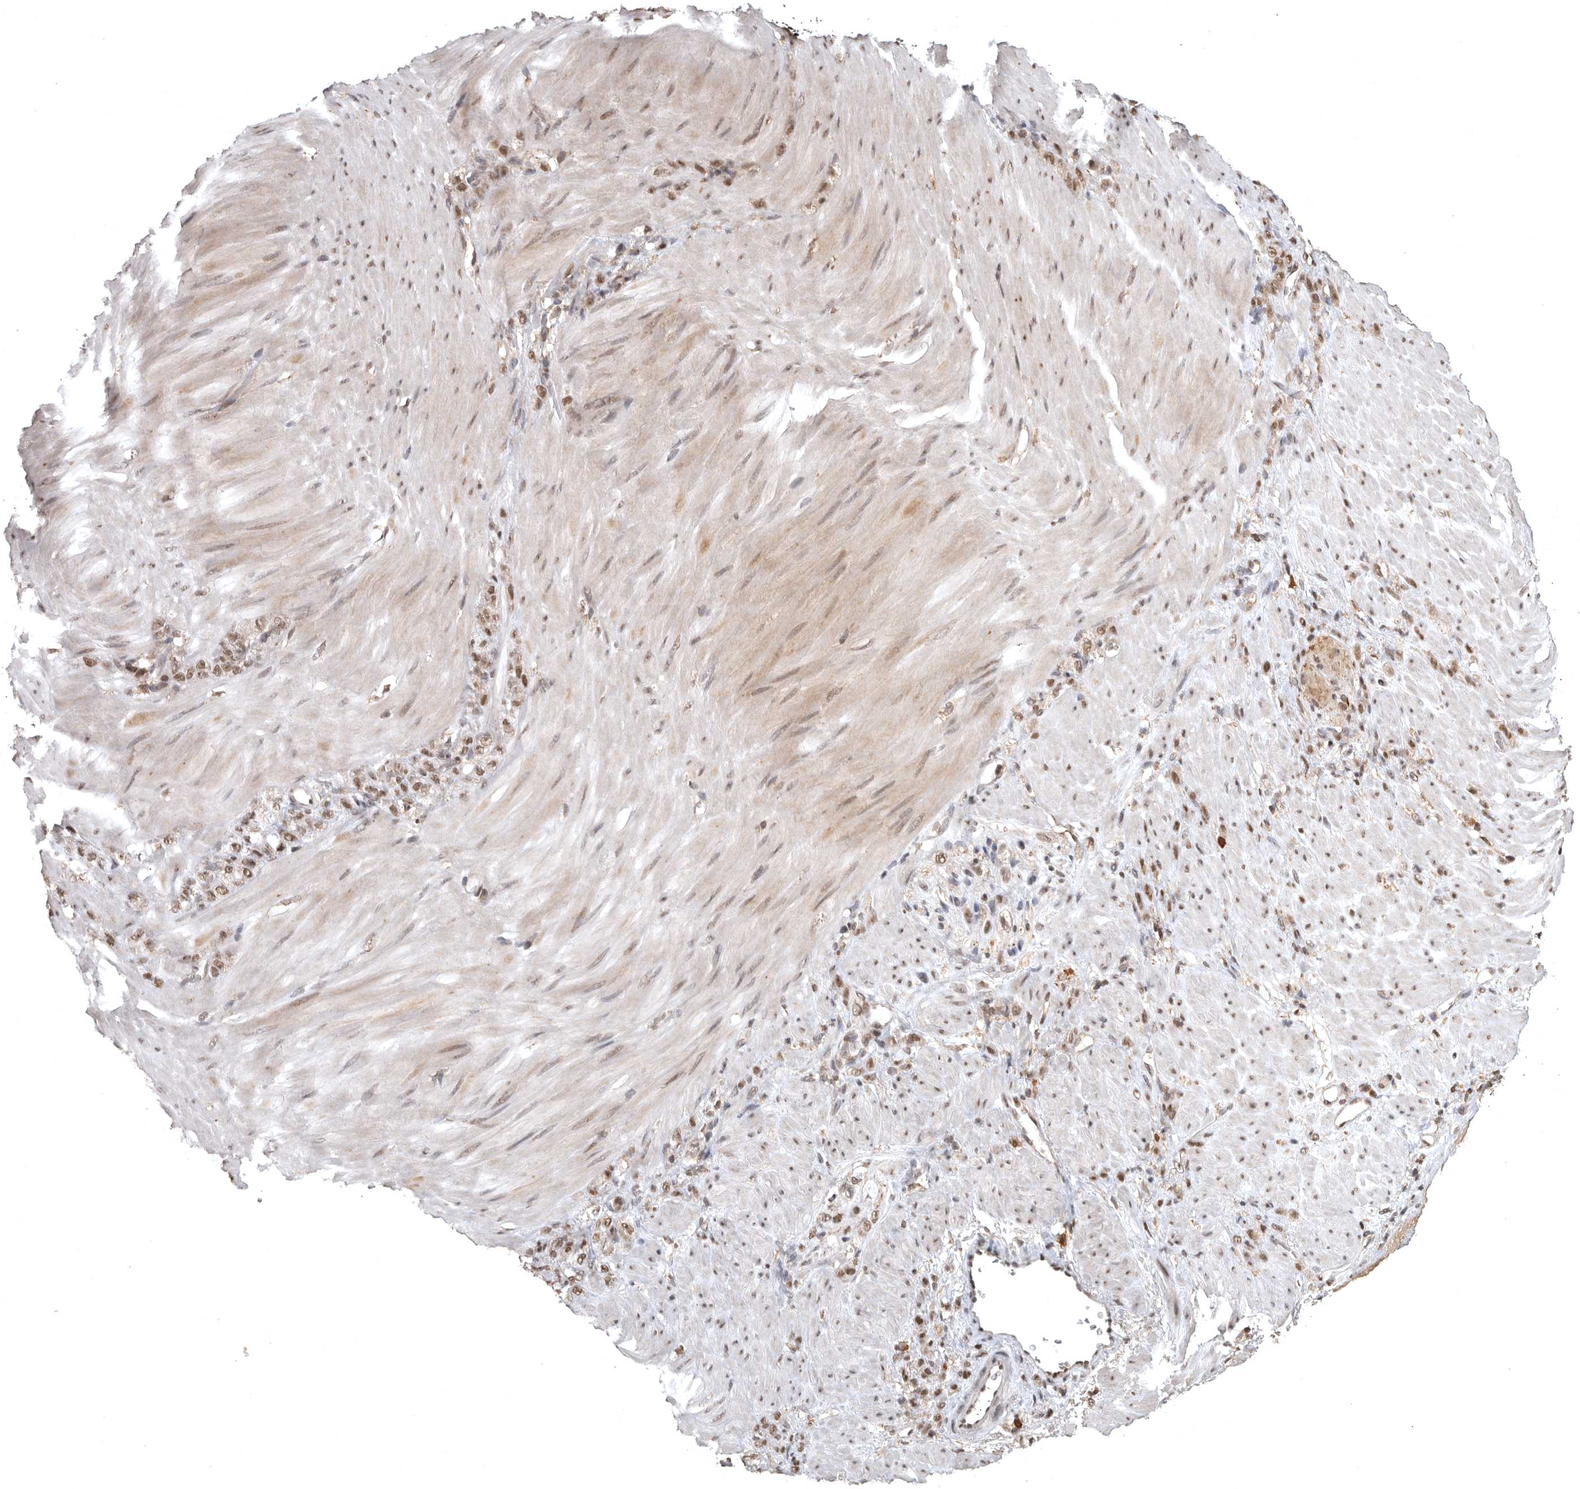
{"staining": {"intensity": "moderate", "quantity": ">75%", "location": "nuclear"}, "tissue": "stomach cancer", "cell_type": "Tumor cells", "image_type": "cancer", "snomed": [{"axis": "morphology", "description": "Normal tissue, NOS"}, {"axis": "morphology", "description": "Adenocarcinoma, NOS"}, {"axis": "topography", "description": "Stomach"}], "caption": "An image of stomach cancer (adenocarcinoma) stained for a protein shows moderate nuclear brown staining in tumor cells. Ihc stains the protein in brown and the nuclei are stained blue.", "gene": "CBLL1", "patient": {"sex": "male", "age": 82}}